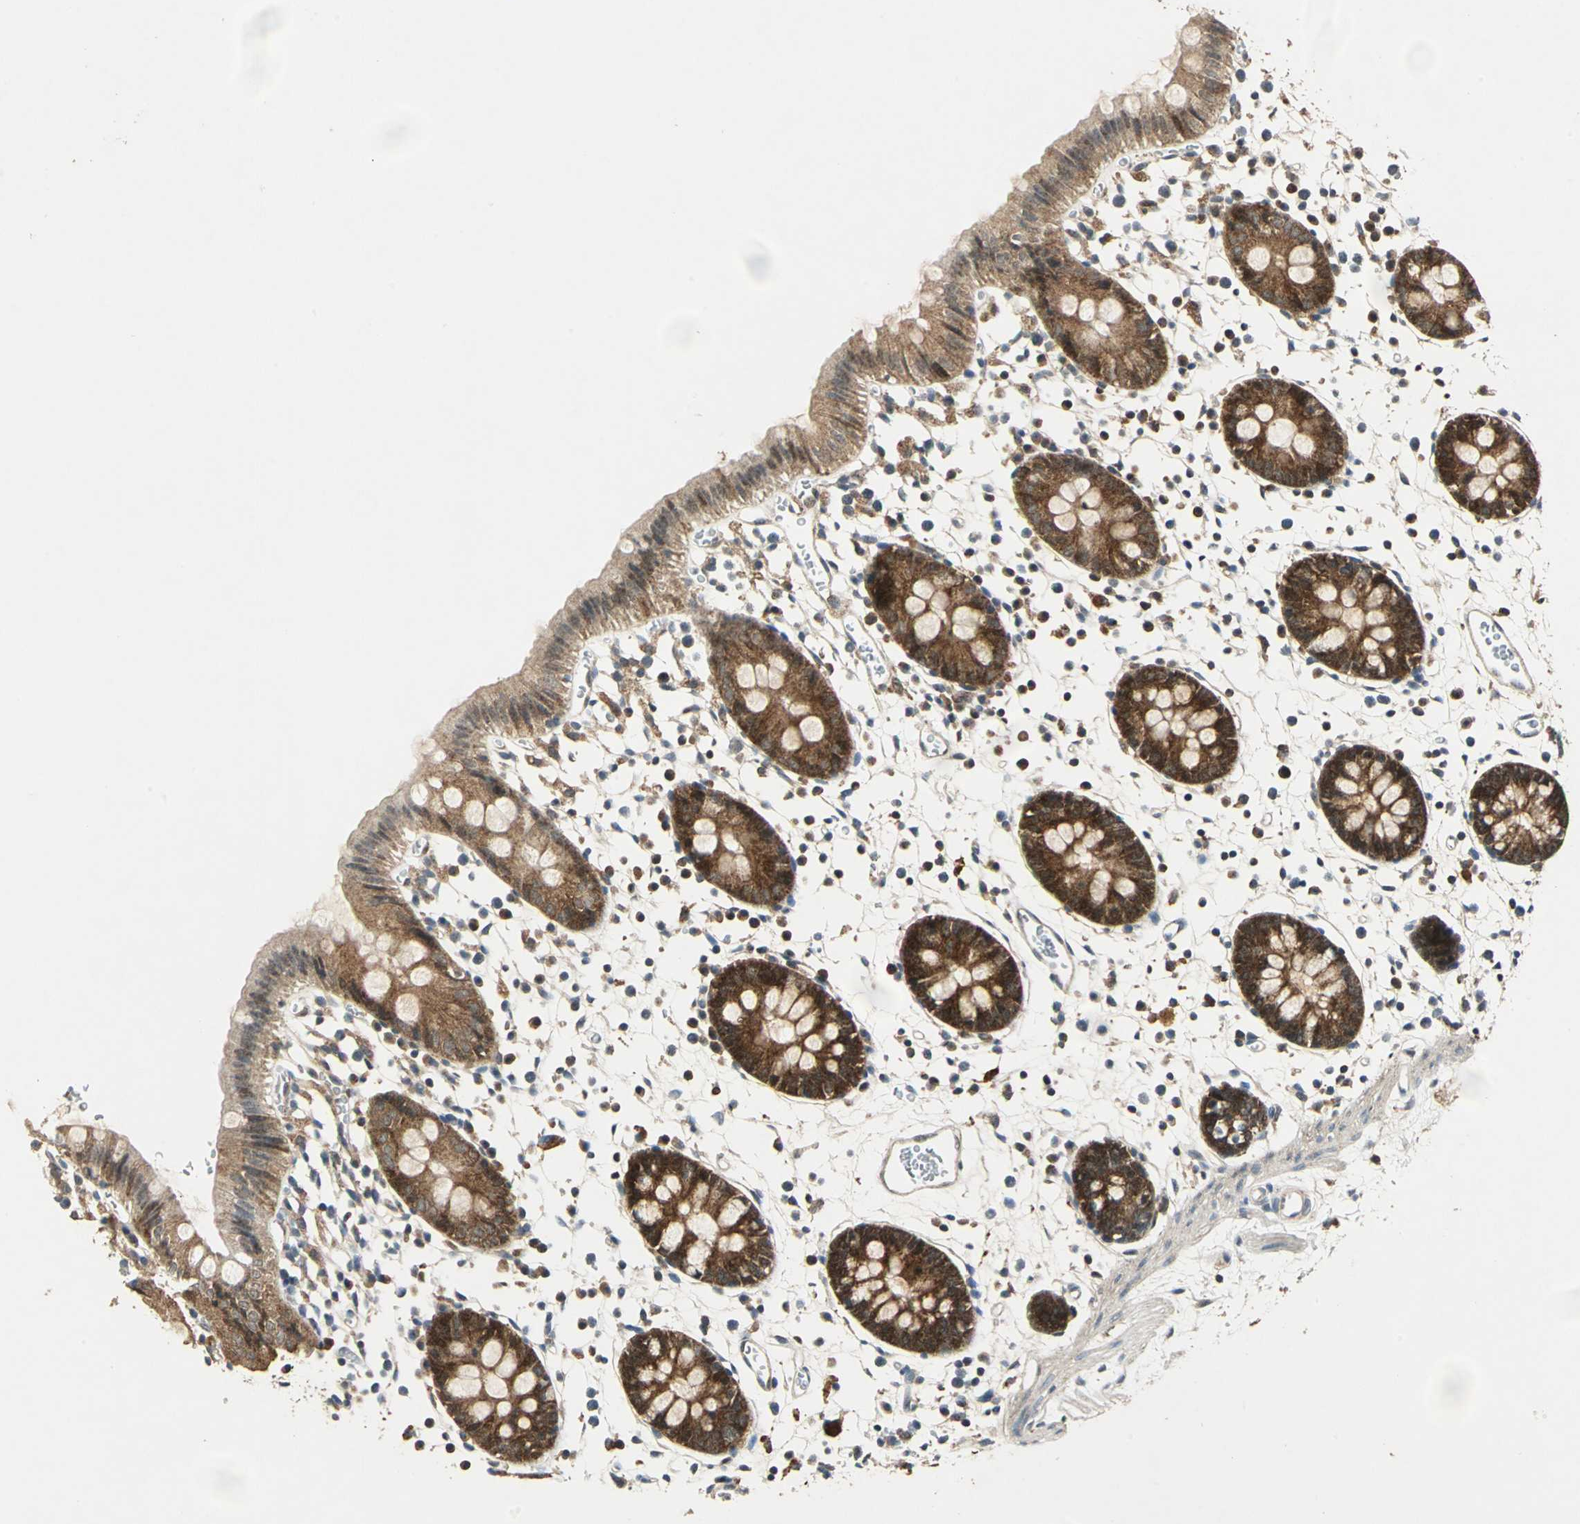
{"staining": {"intensity": "moderate", "quantity": ">75%", "location": "cytoplasmic/membranous"}, "tissue": "colon", "cell_type": "Endothelial cells", "image_type": "normal", "snomed": [{"axis": "morphology", "description": "Normal tissue, NOS"}, {"axis": "topography", "description": "Colon"}], "caption": "This photomicrograph shows immunohistochemistry staining of benign human colon, with medium moderate cytoplasmic/membranous positivity in approximately >75% of endothelial cells.", "gene": "AHSA1", "patient": {"sex": "male", "age": 14}}